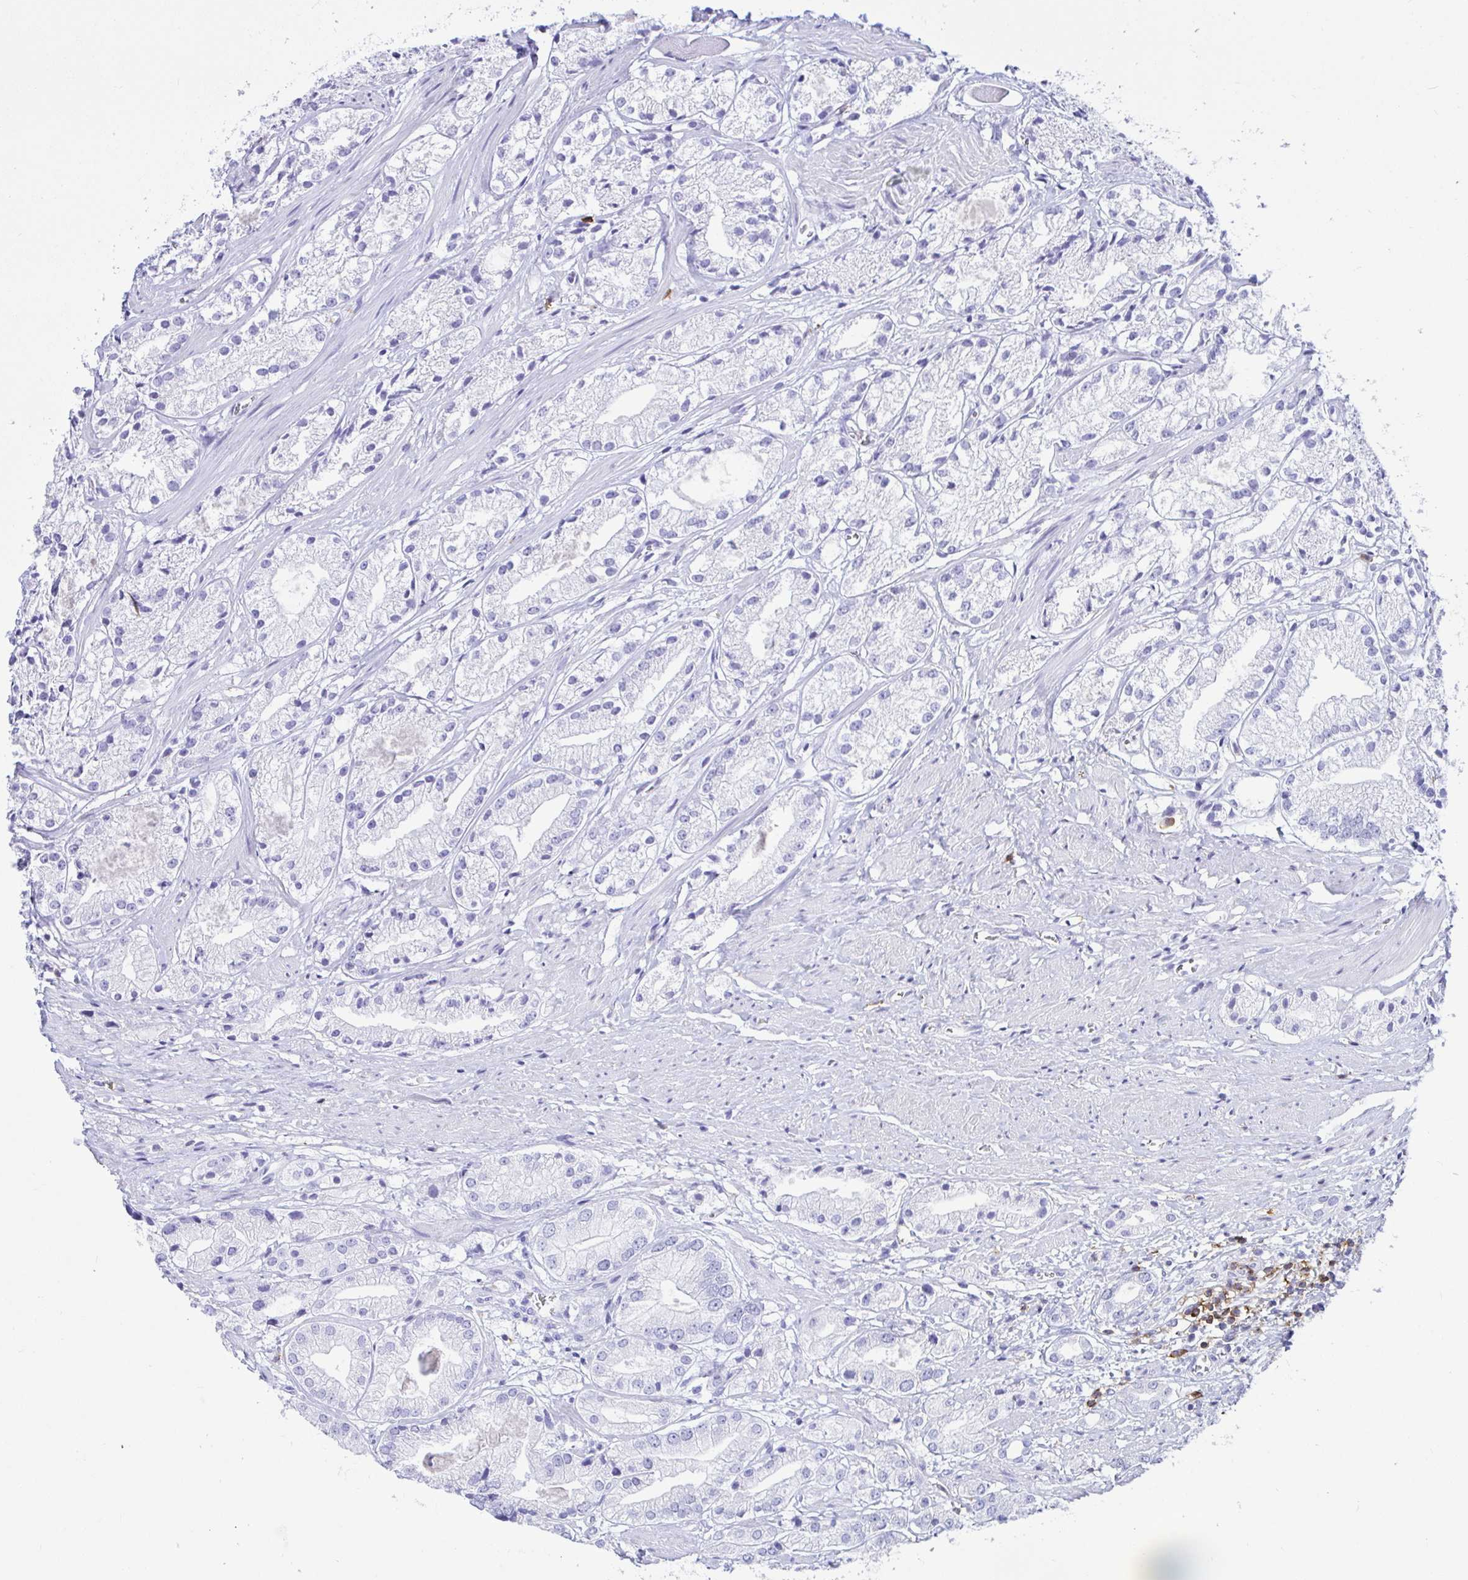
{"staining": {"intensity": "negative", "quantity": "none", "location": "none"}, "tissue": "prostate cancer", "cell_type": "Tumor cells", "image_type": "cancer", "snomed": [{"axis": "morphology", "description": "Adenocarcinoma, Low grade"}, {"axis": "topography", "description": "Prostate"}], "caption": "Protein analysis of adenocarcinoma (low-grade) (prostate) demonstrates no significant staining in tumor cells. Nuclei are stained in blue.", "gene": "CD5", "patient": {"sex": "male", "age": 69}}